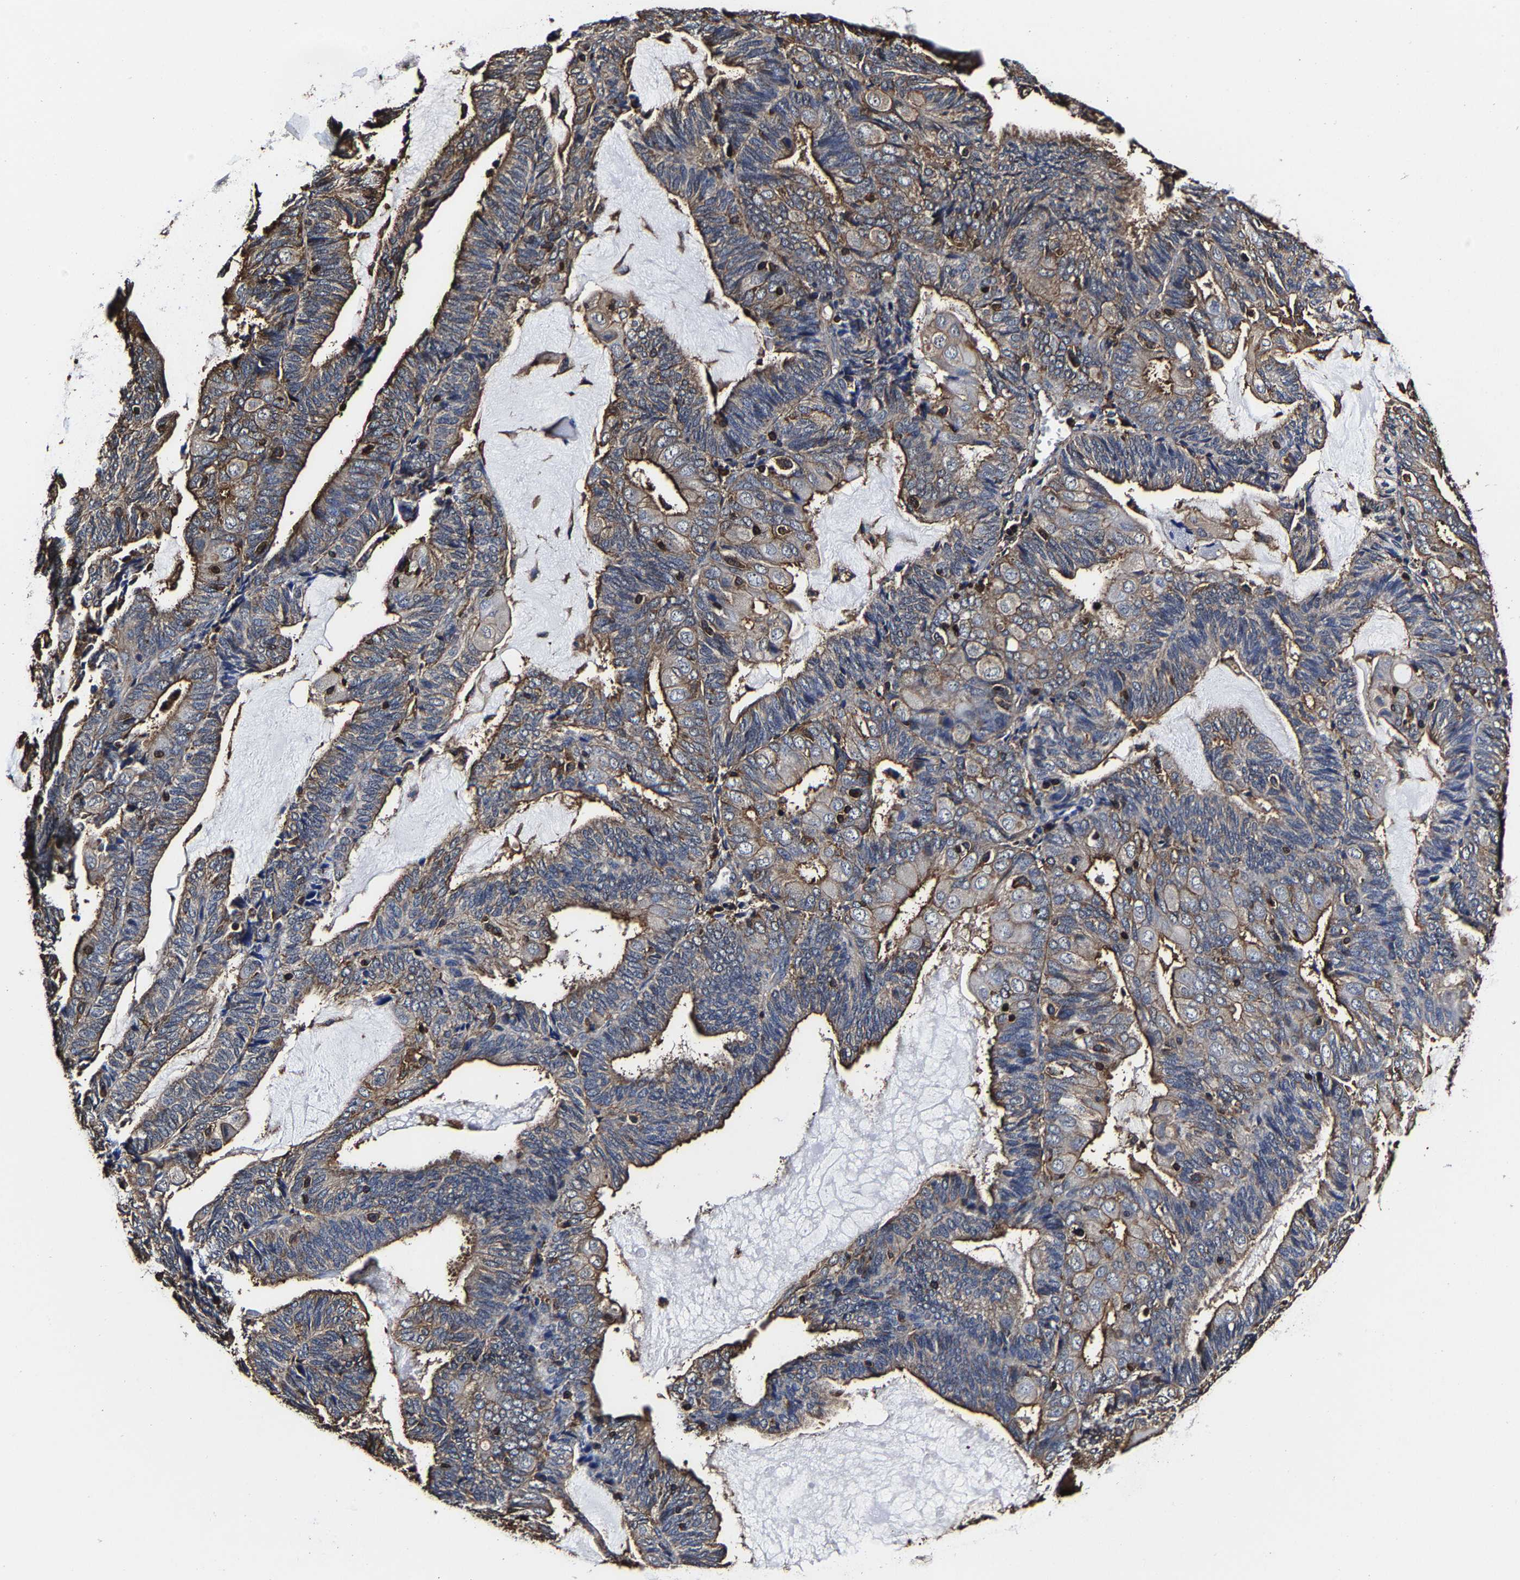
{"staining": {"intensity": "moderate", "quantity": ">75%", "location": "cytoplasmic/membranous"}, "tissue": "endometrial cancer", "cell_type": "Tumor cells", "image_type": "cancer", "snomed": [{"axis": "morphology", "description": "Adenocarcinoma, NOS"}, {"axis": "topography", "description": "Endometrium"}], "caption": "Endometrial adenocarcinoma was stained to show a protein in brown. There is medium levels of moderate cytoplasmic/membranous positivity in about >75% of tumor cells.", "gene": "SSH3", "patient": {"sex": "female", "age": 81}}